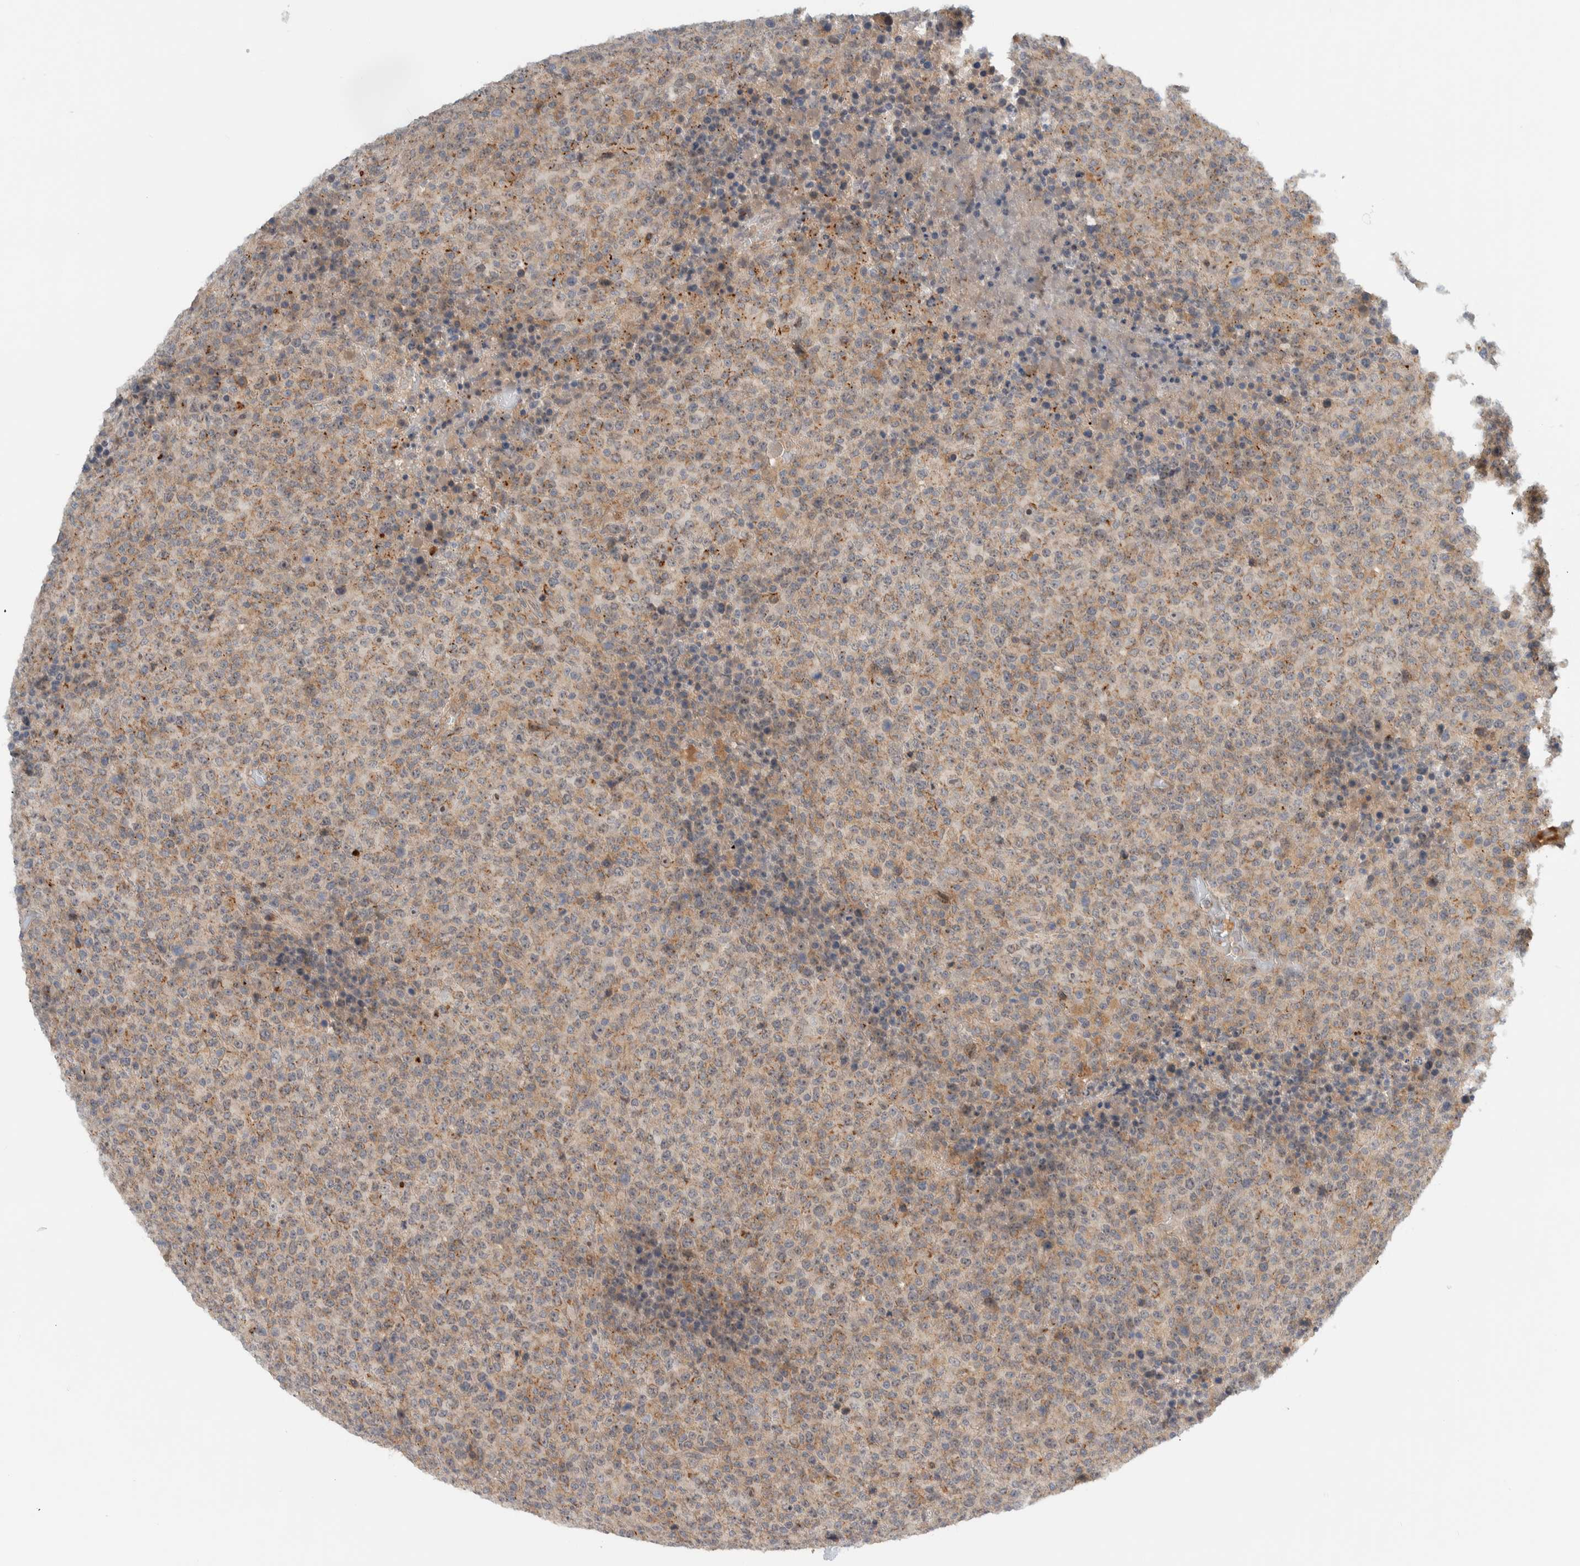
{"staining": {"intensity": "weak", "quantity": ">75%", "location": "cytoplasmic/membranous"}, "tissue": "lymphoma", "cell_type": "Tumor cells", "image_type": "cancer", "snomed": [{"axis": "morphology", "description": "Malignant lymphoma, non-Hodgkin's type, High grade"}, {"axis": "topography", "description": "Lymph node"}], "caption": "Lymphoma tissue demonstrates weak cytoplasmic/membranous staining in about >75% of tumor cells", "gene": "MPRIP", "patient": {"sex": "male", "age": 13}}